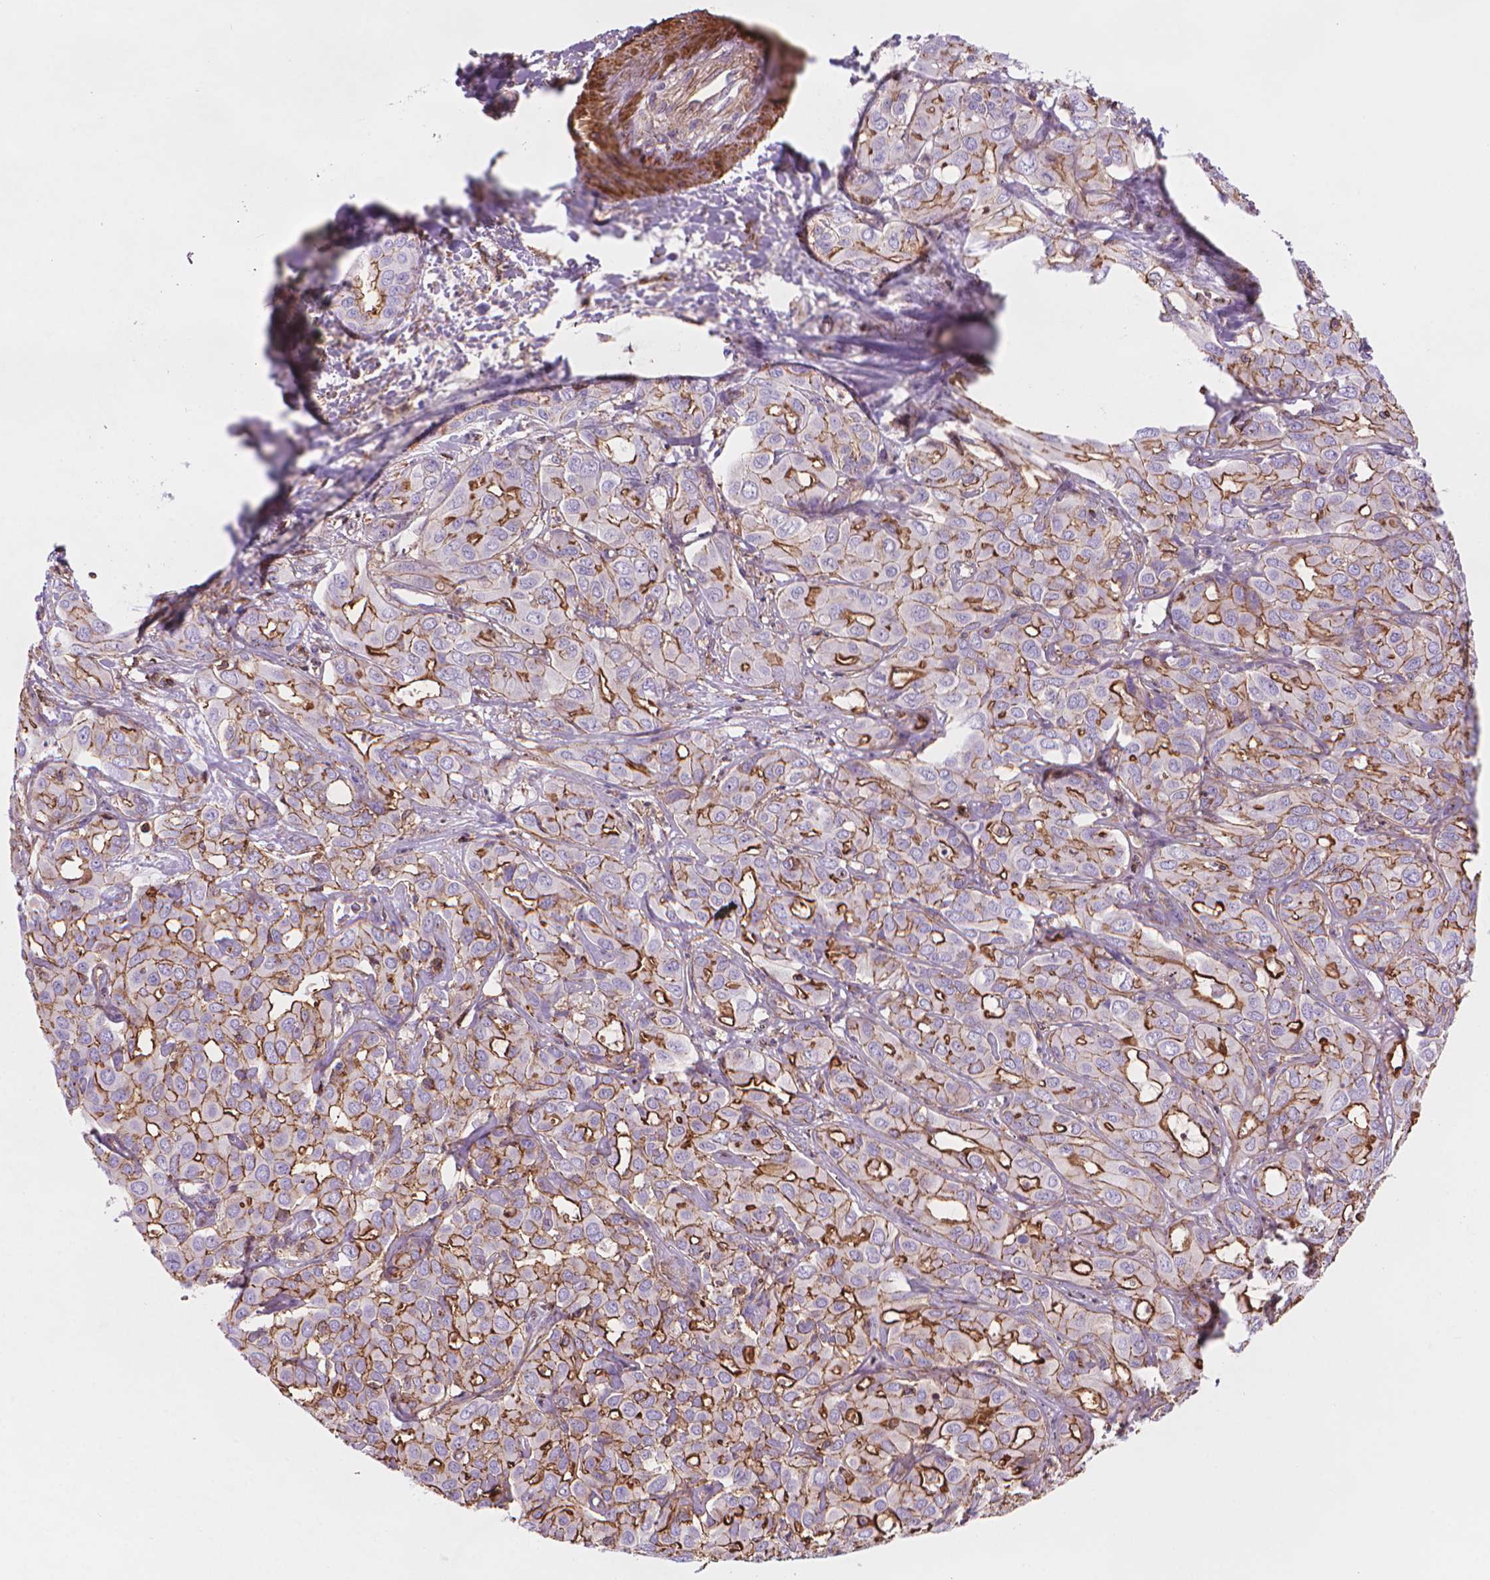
{"staining": {"intensity": "strong", "quantity": "25%-75%", "location": "cytoplasmic/membranous"}, "tissue": "liver cancer", "cell_type": "Tumor cells", "image_type": "cancer", "snomed": [{"axis": "morphology", "description": "Cholangiocarcinoma"}, {"axis": "topography", "description": "Liver"}], "caption": "Liver cancer was stained to show a protein in brown. There is high levels of strong cytoplasmic/membranous expression in approximately 25%-75% of tumor cells.", "gene": "PATJ", "patient": {"sex": "female", "age": 60}}